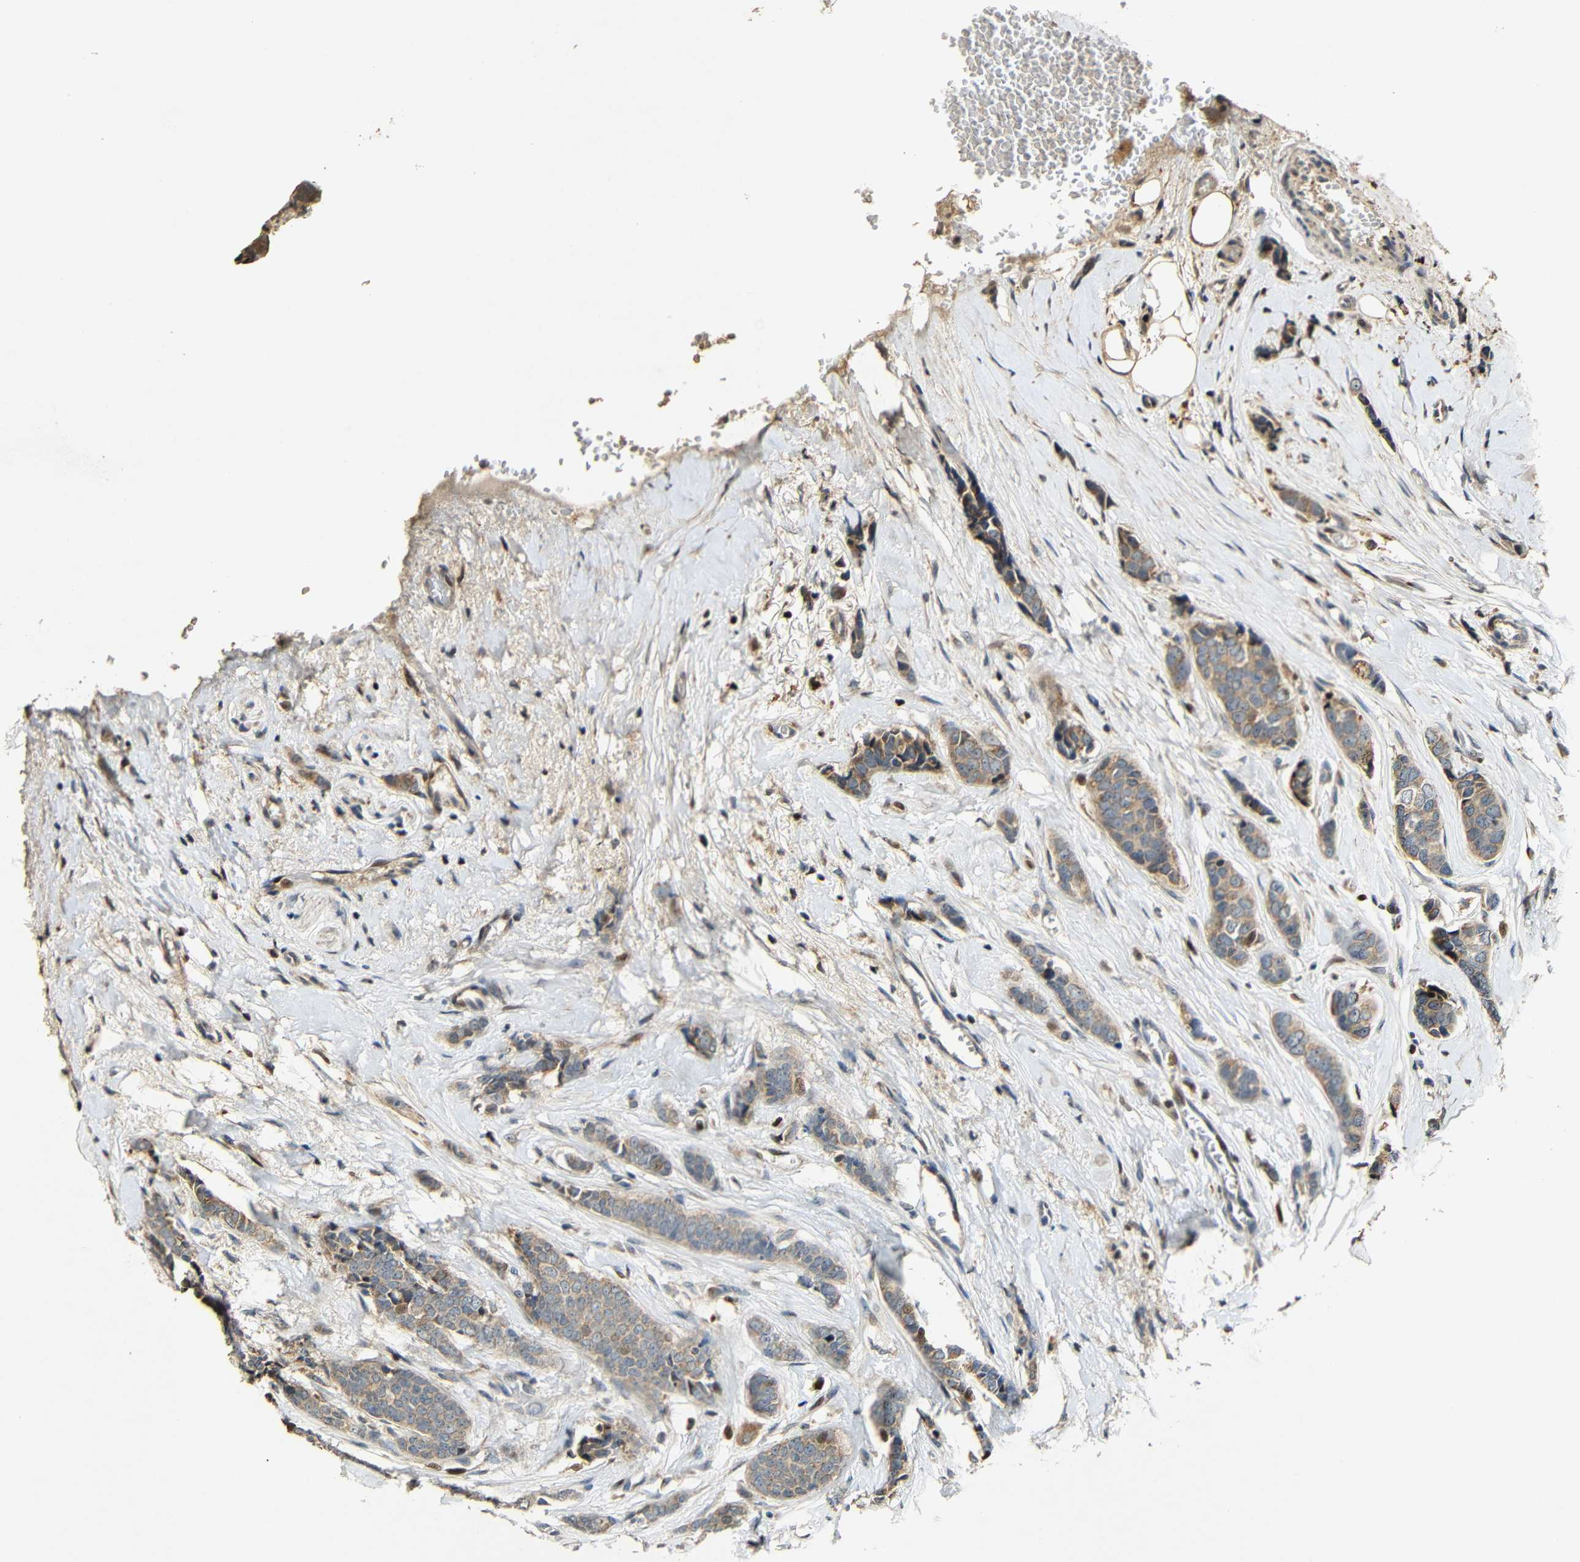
{"staining": {"intensity": "moderate", "quantity": ">75%", "location": "cytoplasmic/membranous"}, "tissue": "breast cancer", "cell_type": "Tumor cells", "image_type": "cancer", "snomed": [{"axis": "morphology", "description": "Lobular carcinoma"}, {"axis": "topography", "description": "Skin"}, {"axis": "topography", "description": "Breast"}], "caption": "Immunohistochemistry histopathology image of breast lobular carcinoma stained for a protein (brown), which shows medium levels of moderate cytoplasmic/membranous positivity in approximately >75% of tumor cells.", "gene": "KAZALD1", "patient": {"sex": "female", "age": 46}}